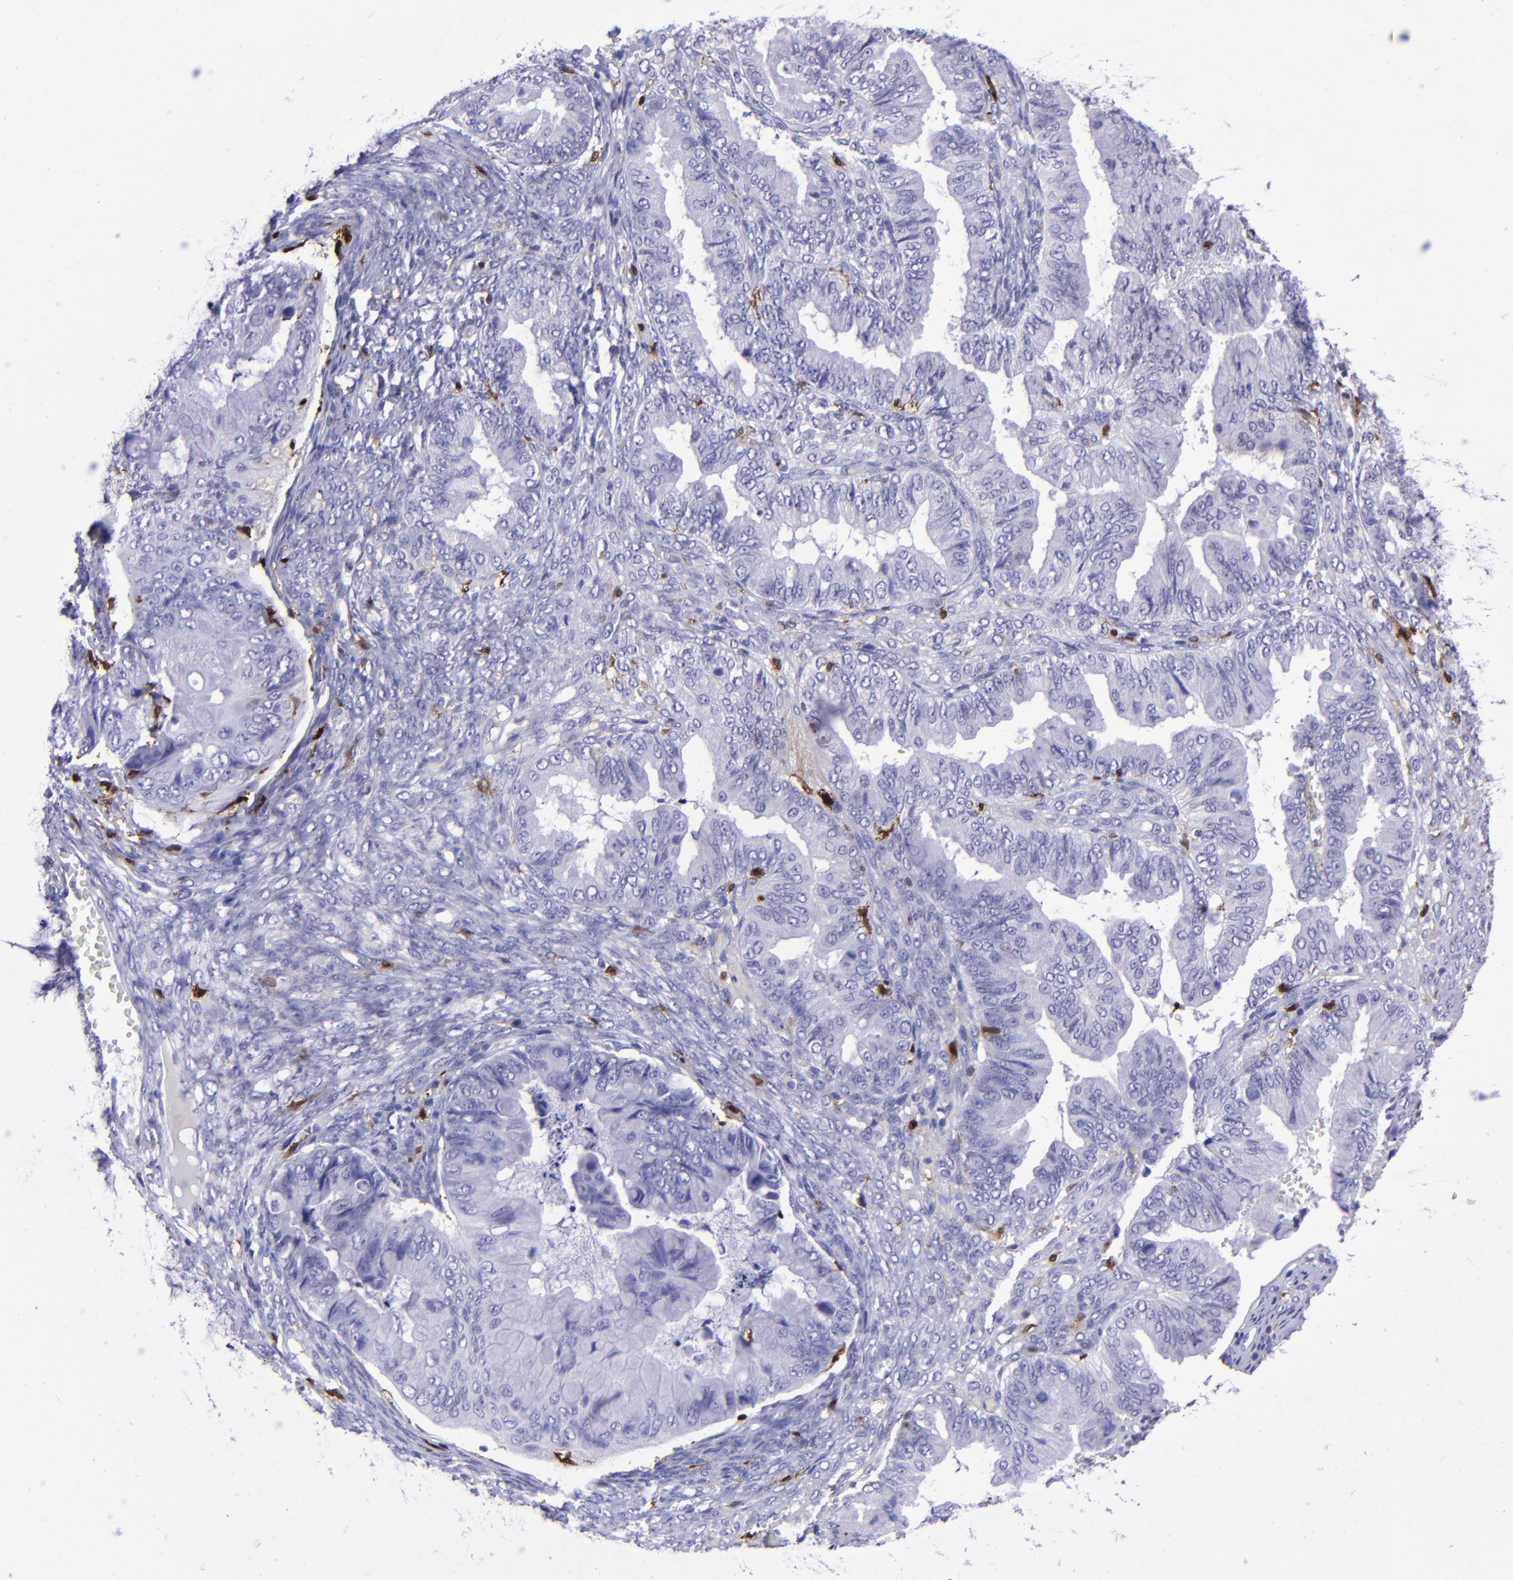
{"staining": {"intensity": "negative", "quantity": "none", "location": "none"}, "tissue": "ovarian cancer", "cell_type": "Tumor cells", "image_type": "cancer", "snomed": [{"axis": "morphology", "description": "Cystadenocarcinoma, mucinous, NOS"}, {"axis": "topography", "description": "Ovary"}], "caption": "The image shows no staining of tumor cells in ovarian cancer. Nuclei are stained in blue.", "gene": "TYMP", "patient": {"sex": "female", "age": 36}}